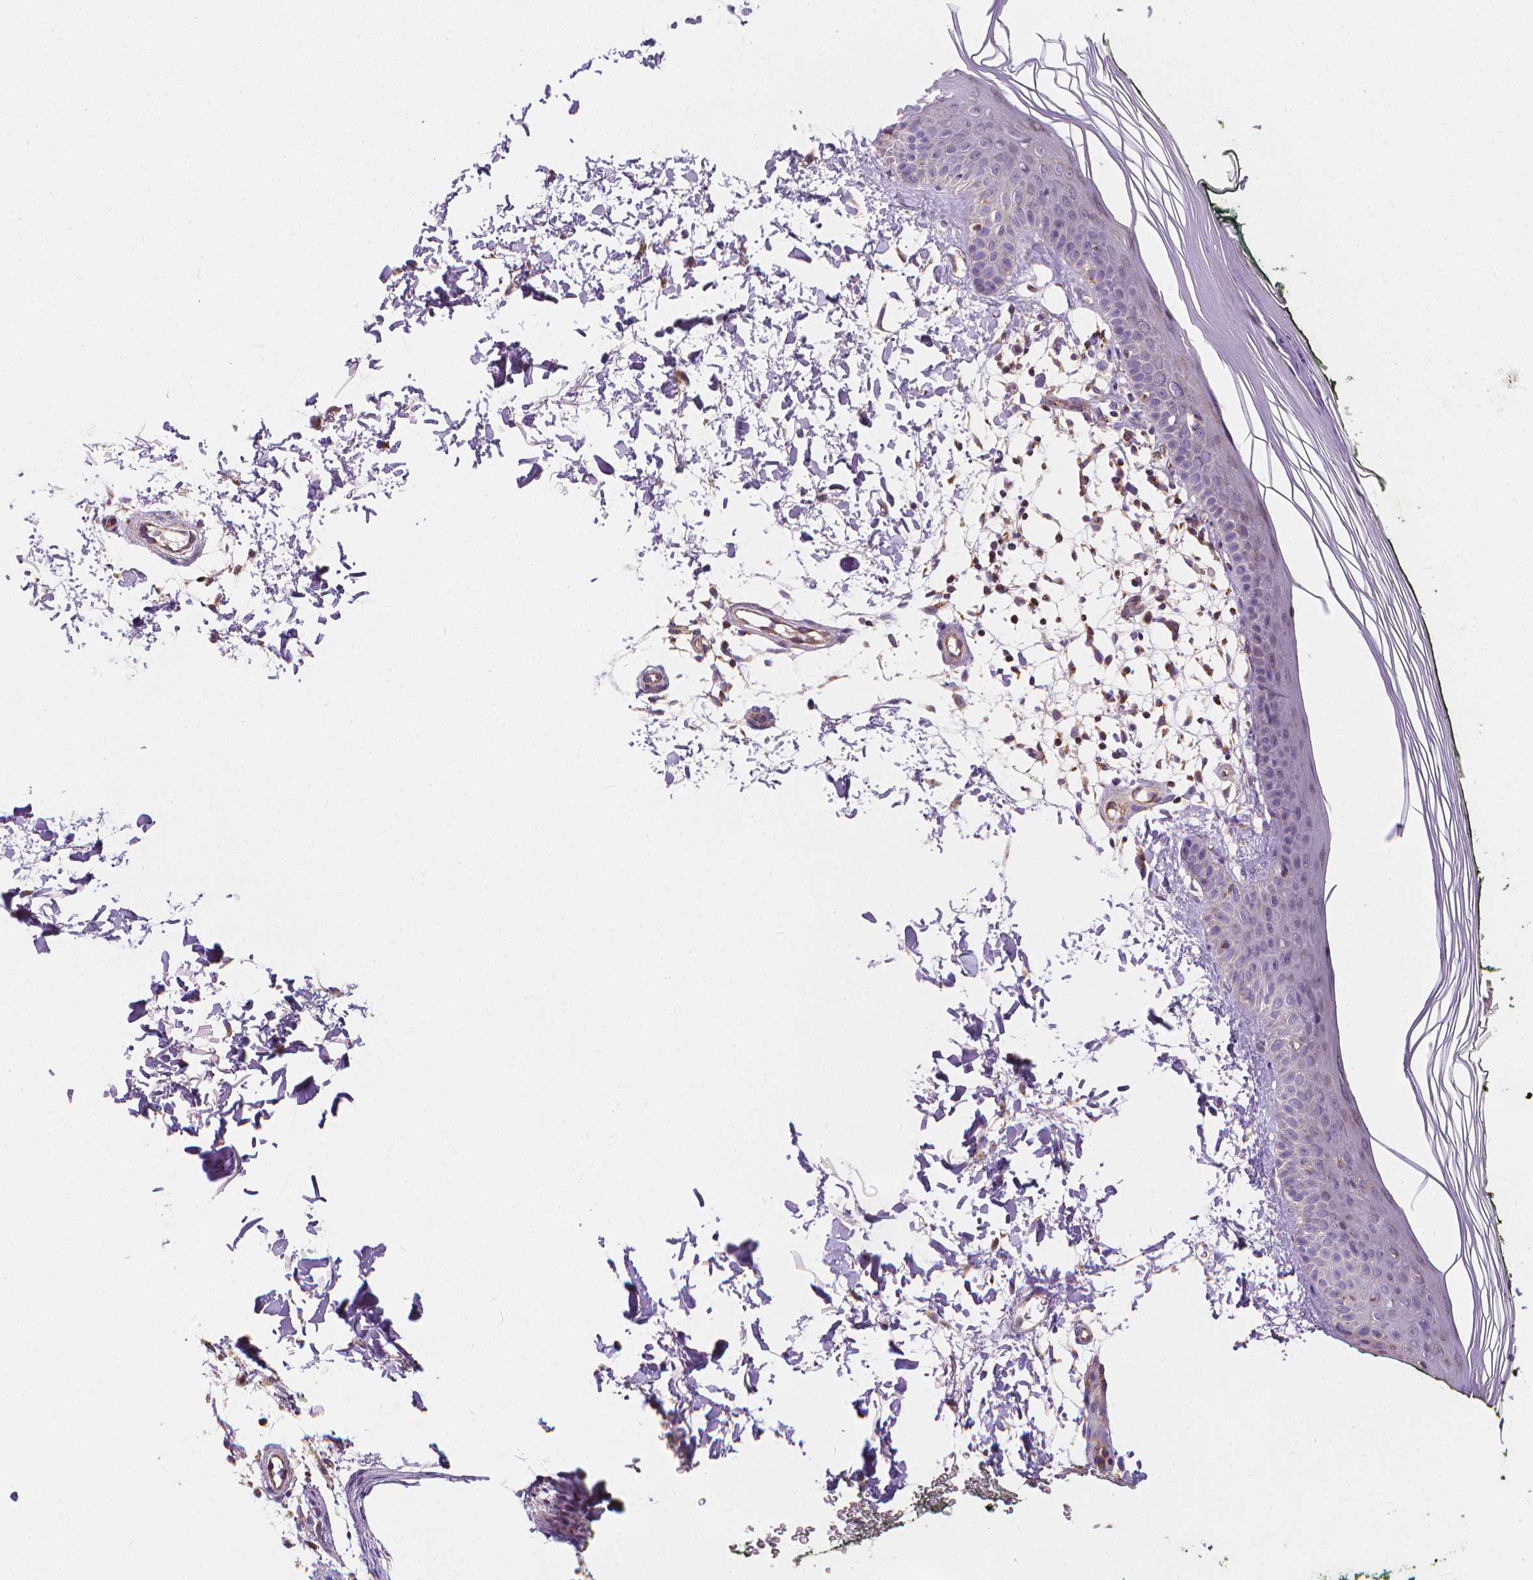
{"staining": {"intensity": "weak", "quantity": "25%-75%", "location": "cytoplasmic/membranous"}, "tissue": "skin", "cell_type": "Fibroblasts", "image_type": "normal", "snomed": [{"axis": "morphology", "description": "Normal tissue, NOS"}, {"axis": "topography", "description": "Skin"}], "caption": "Immunohistochemistry staining of benign skin, which shows low levels of weak cytoplasmic/membranous expression in approximately 25%-75% of fibroblasts indicating weak cytoplasmic/membranous protein staining. The staining was performed using DAB (brown) for protein detection and nuclei were counterstained in hematoxylin (blue).", "gene": "SNCAIP", "patient": {"sex": "female", "age": 62}}